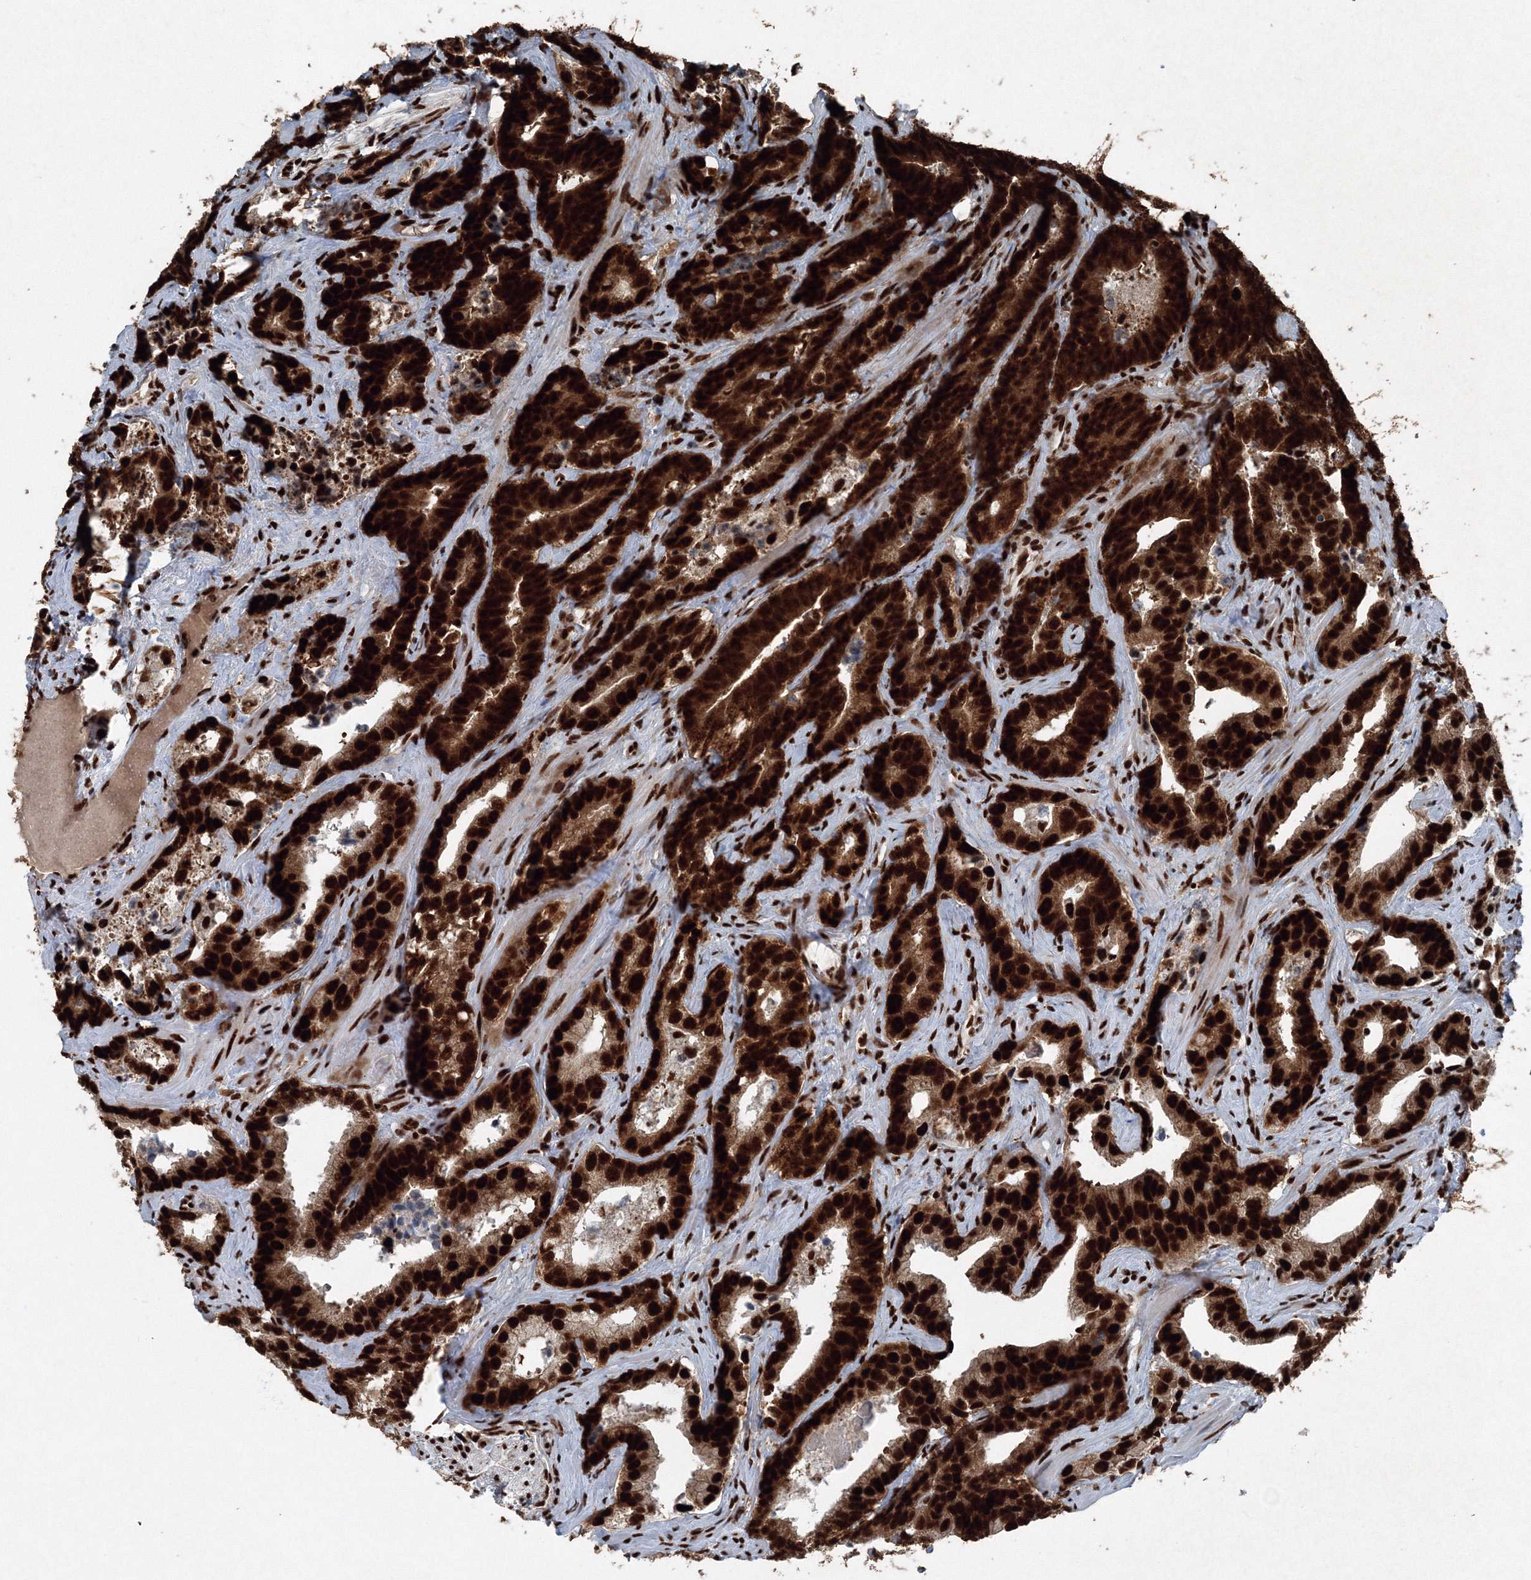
{"staining": {"intensity": "strong", "quantity": ">75%", "location": "cytoplasmic/membranous,nuclear"}, "tissue": "prostate cancer", "cell_type": "Tumor cells", "image_type": "cancer", "snomed": [{"axis": "morphology", "description": "Adenocarcinoma, High grade"}, {"axis": "topography", "description": "Prostate"}], "caption": "There is high levels of strong cytoplasmic/membranous and nuclear staining in tumor cells of prostate adenocarcinoma (high-grade), as demonstrated by immunohistochemical staining (brown color).", "gene": "SNRPC", "patient": {"sex": "male", "age": 62}}